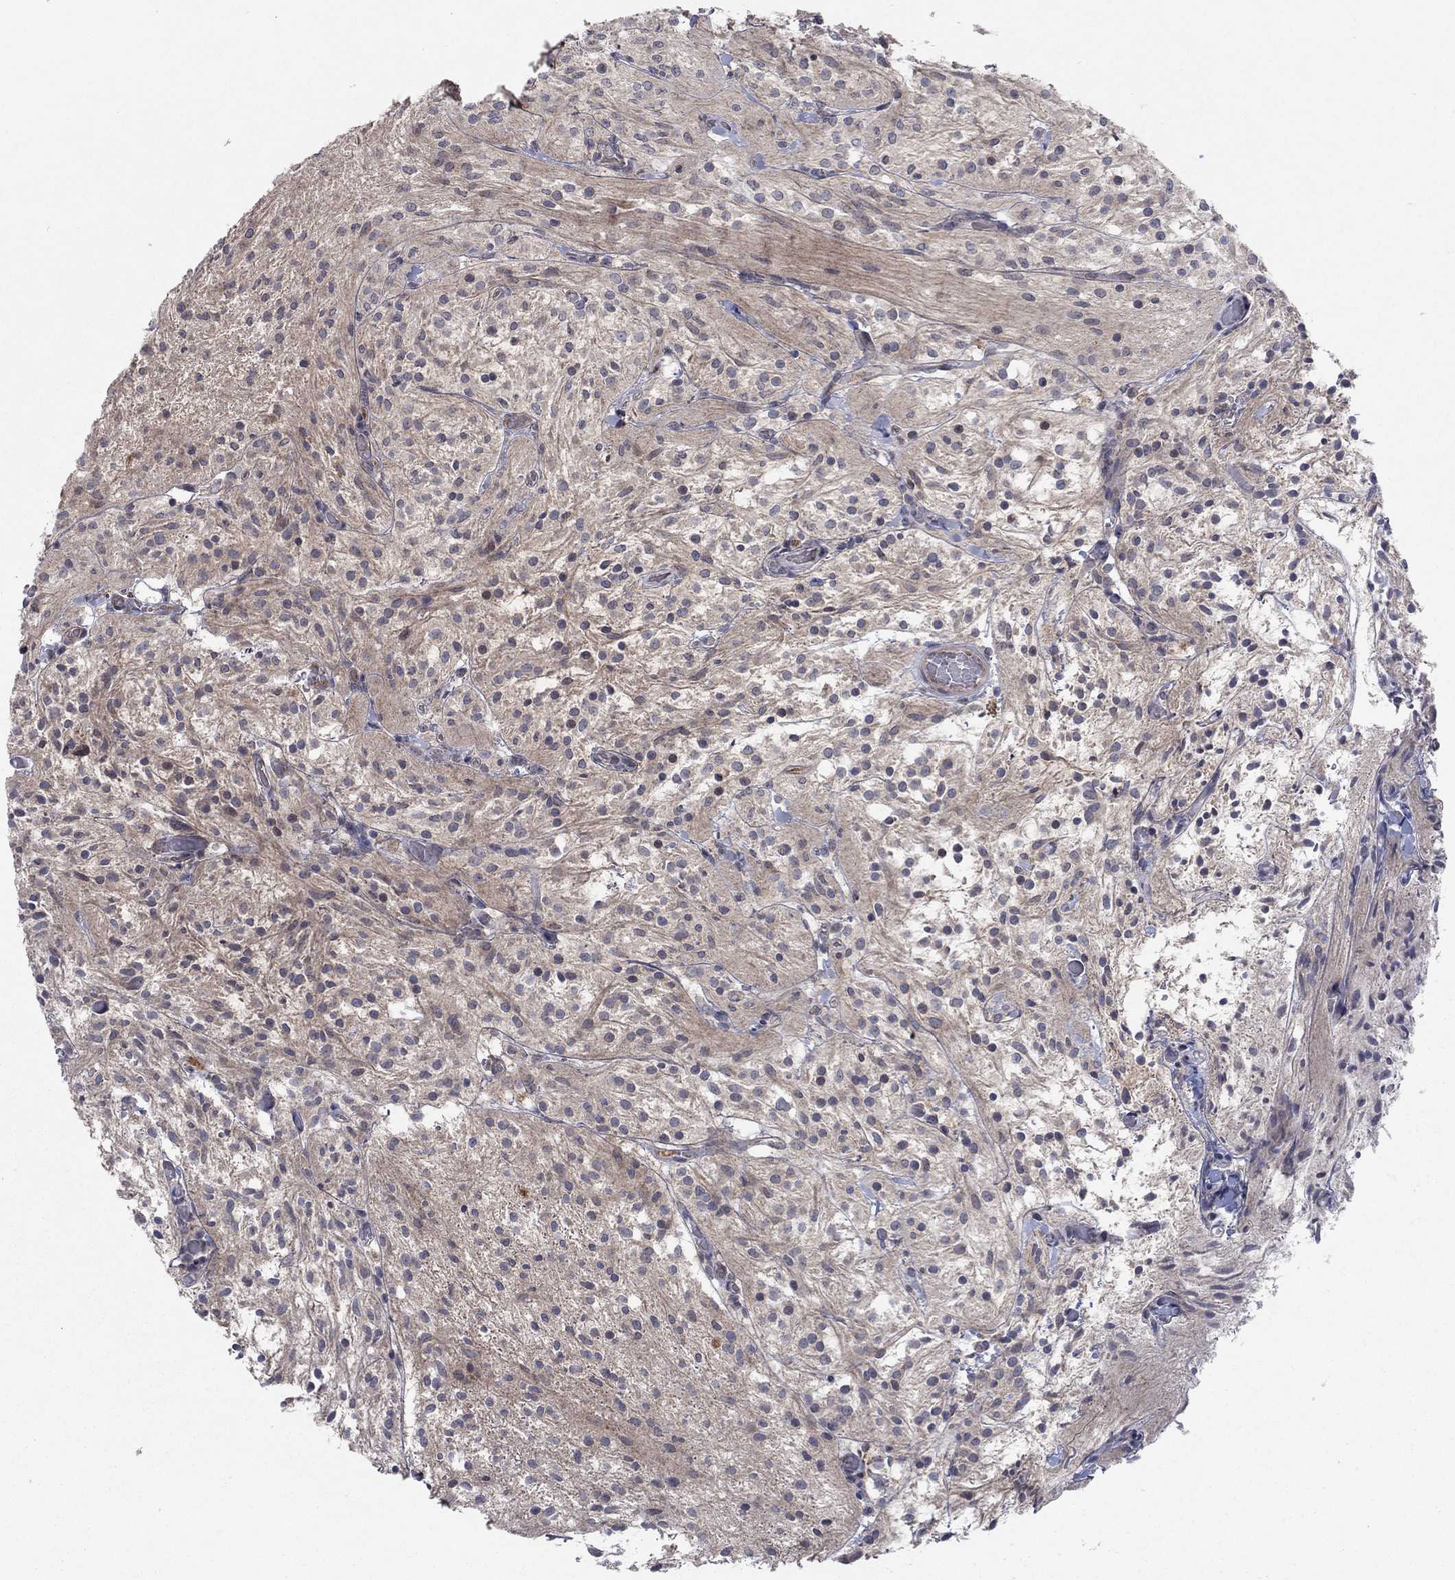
{"staining": {"intensity": "negative", "quantity": "none", "location": "none"}, "tissue": "glioma", "cell_type": "Tumor cells", "image_type": "cancer", "snomed": [{"axis": "morphology", "description": "Glioma, malignant, Low grade"}, {"axis": "topography", "description": "Brain"}], "caption": "This is a micrograph of immunohistochemistry staining of glioma, which shows no staining in tumor cells. (Immunohistochemistry, brightfield microscopy, high magnification).", "gene": "IL4", "patient": {"sex": "male", "age": 3}}